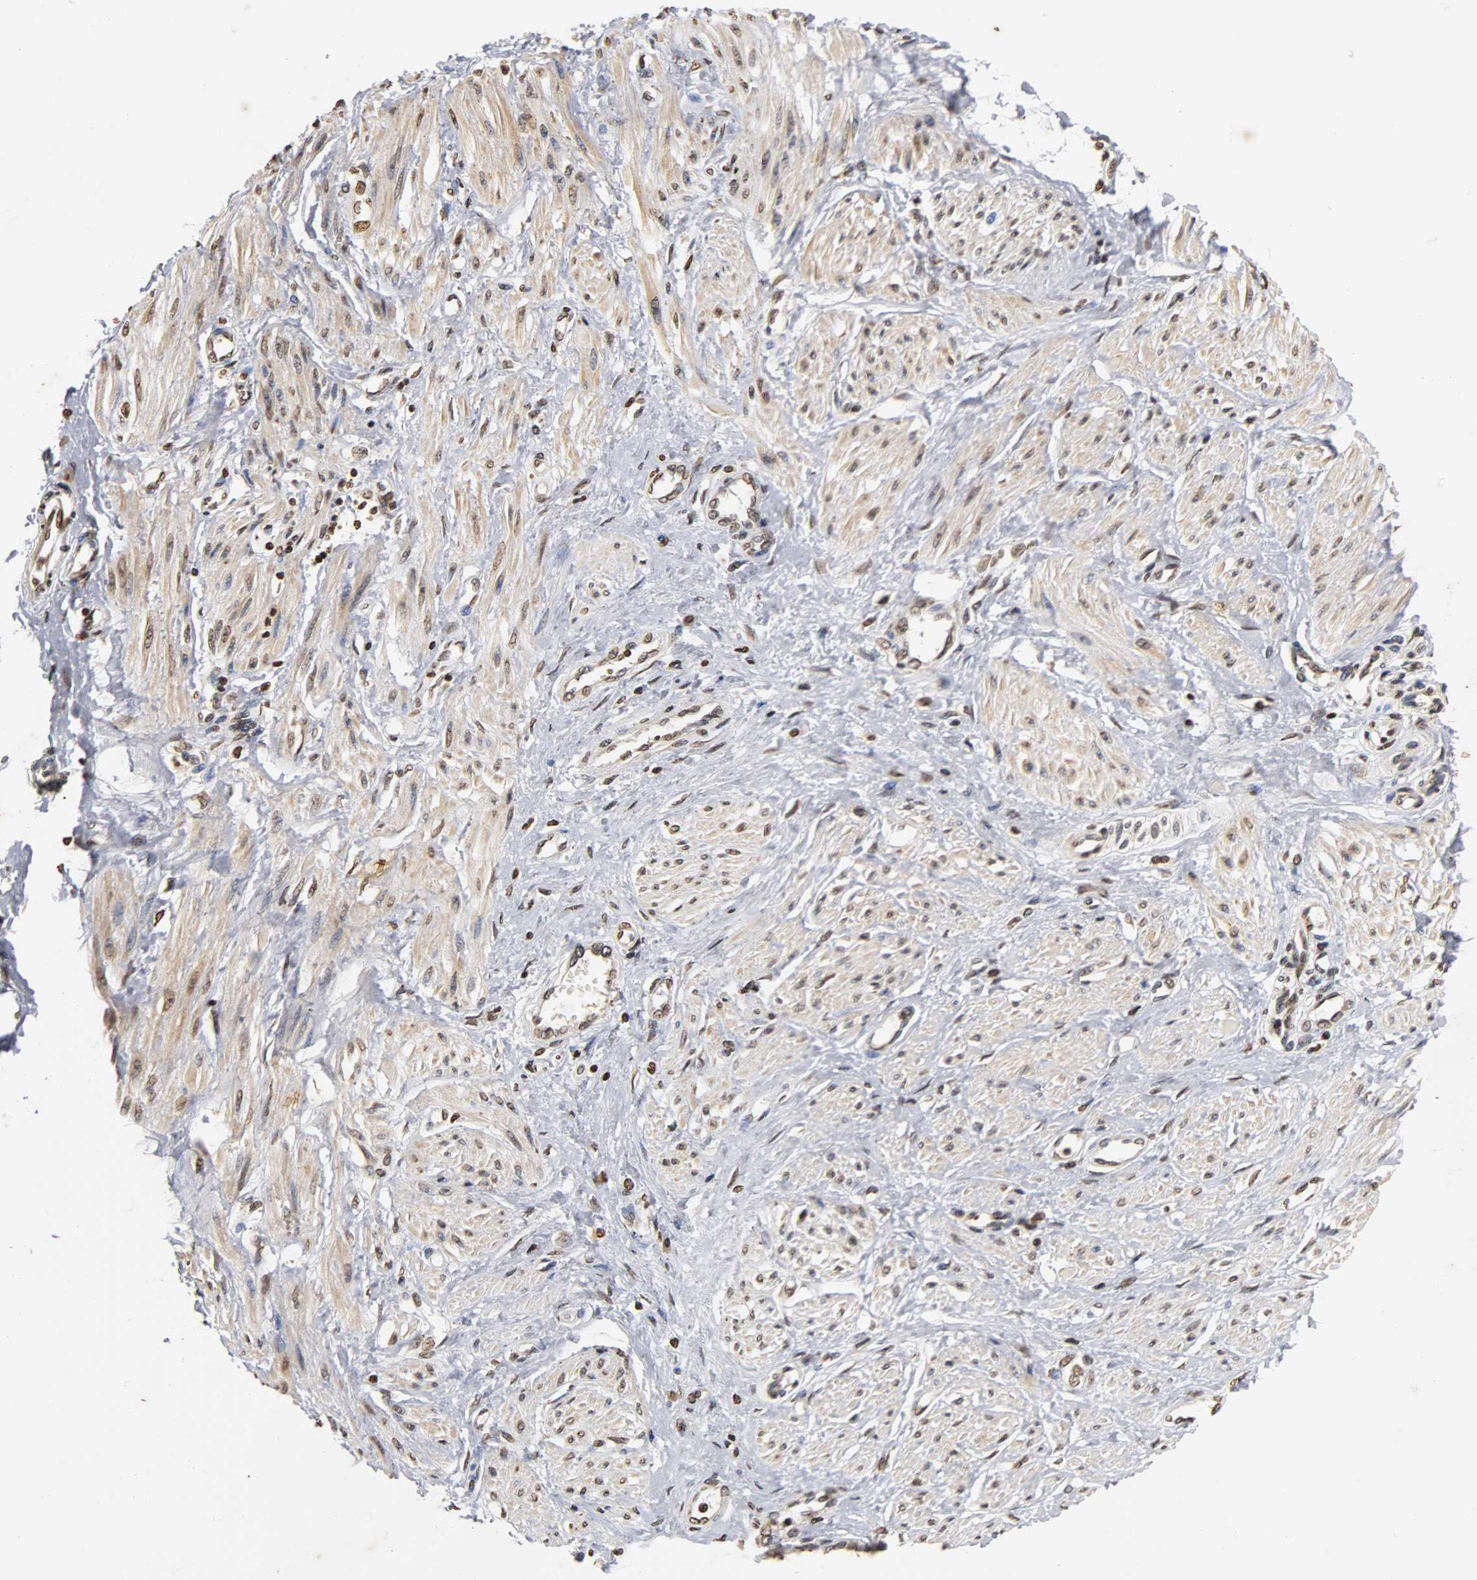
{"staining": {"intensity": "weak", "quantity": "25%-75%", "location": "cytoplasmic/membranous,nuclear"}, "tissue": "smooth muscle", "cell_type": "Smooth muscle cells", "image_type": "normal", "snomed": [{"axis": "morphology", "description": "Normal tissue, NOS"}, {"axis": "topography", "description": "Smooth muscle"}, {"axis": "topography", "description": "Uterus"}], "caption": "Protein positivity by IHC shows weak cytoplasmic/membranous,nuclear expression in about 25%-75% of smooth muscle cells in benign smooth muscle.", "gene": "ERCC2", "patient": {"sex": "female", "age": 39}}